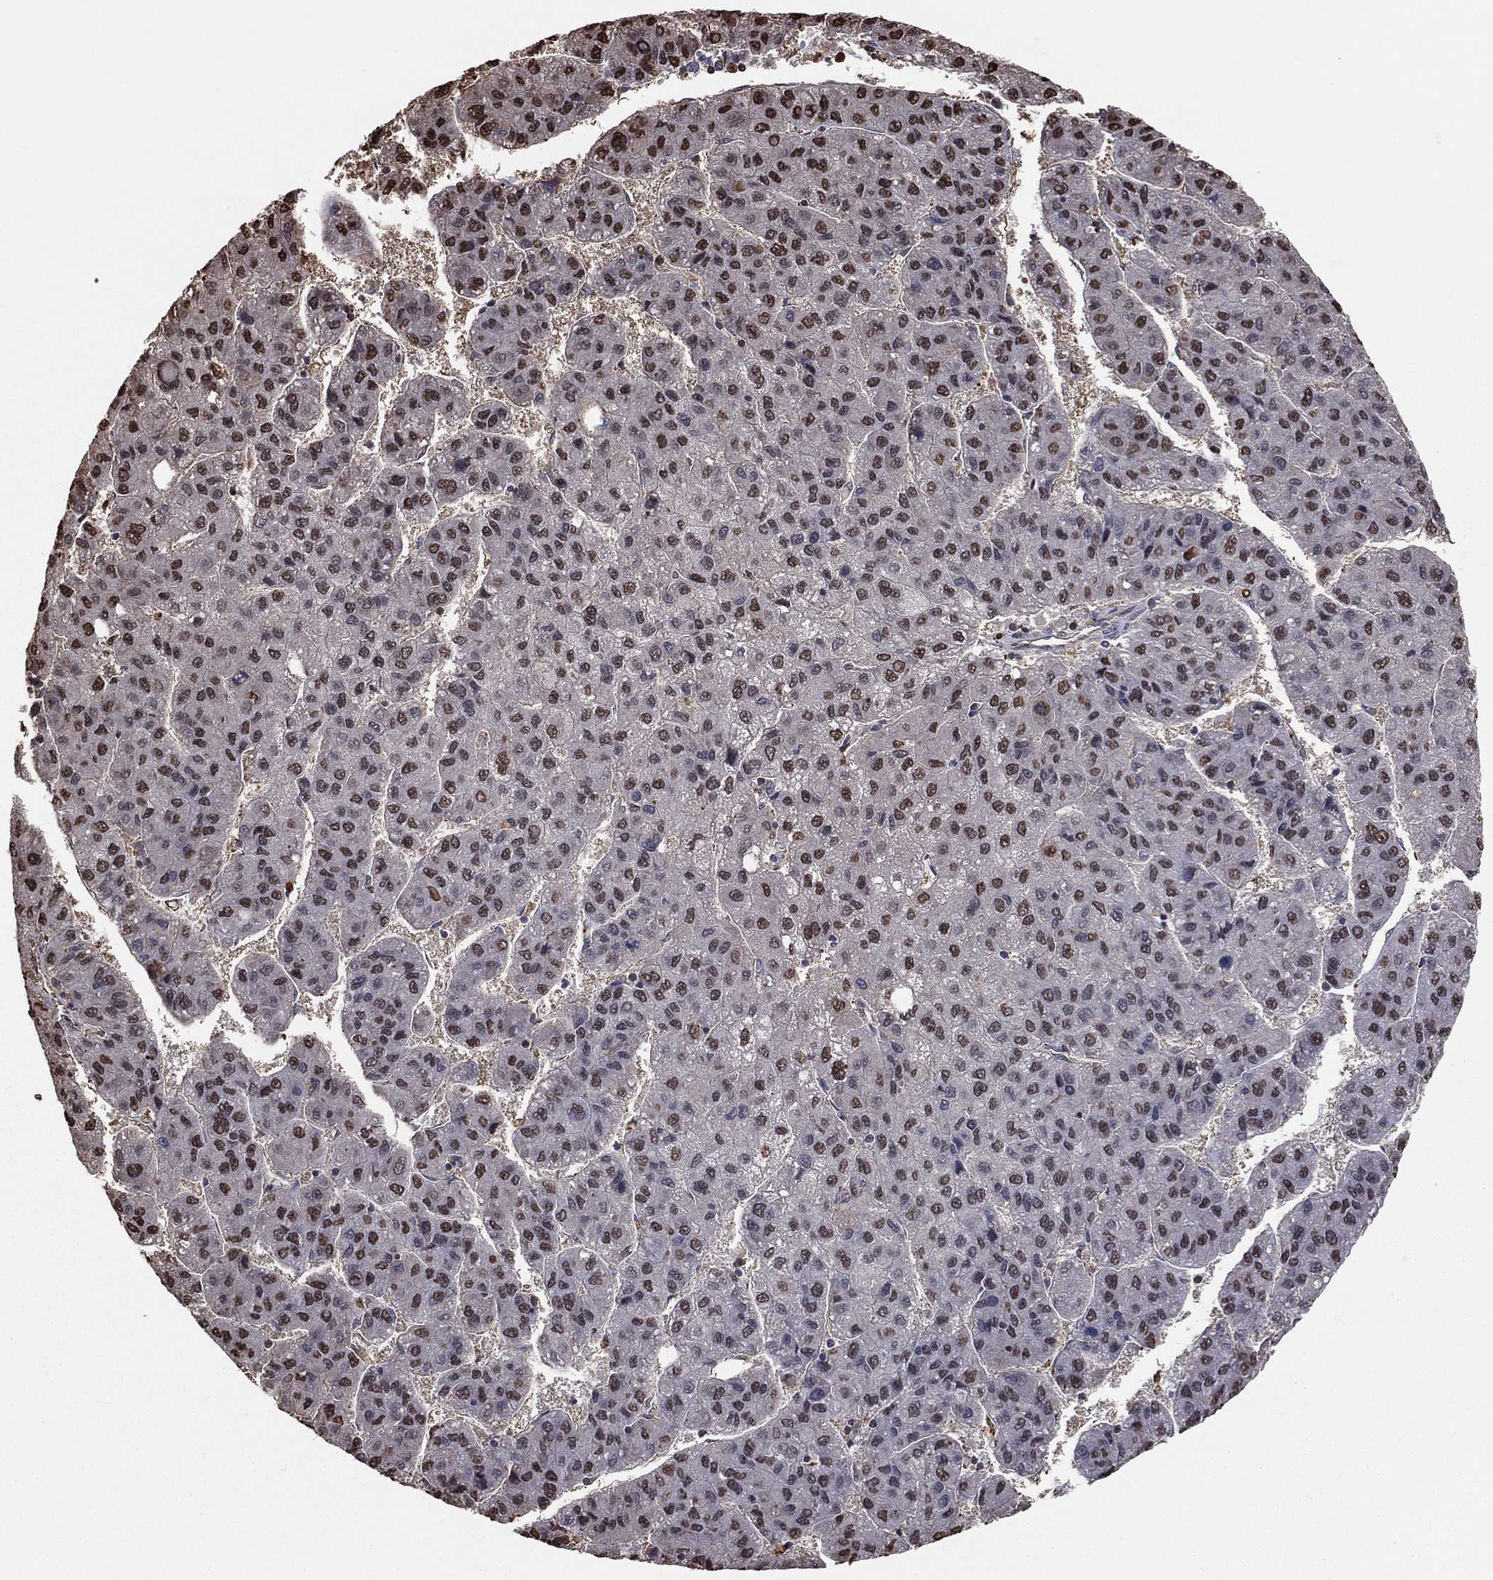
{"staining": {"intensity": "moderate", "quantity": "25%-75%", "location": "nuclear"}, "tissue": "liver cancer", "cell_type": "Tumor cells", "image_type": "cancer", "snomed": [{"axis": "morphology", "description": "Carcinoma, Hepatocellular, NOS"}, {"axis": "topography", "description": "Liver"}], "caption": "Liver cancer (hepatocellular carcinoma) stained with DAB immunohistochemistry (IHC) demonstrates medium levels of moderate nuclear positivity in about 25%-75% of tumor cells.", "gene": "GAPDH", "patient": {"sex": "female", "age": 82}}